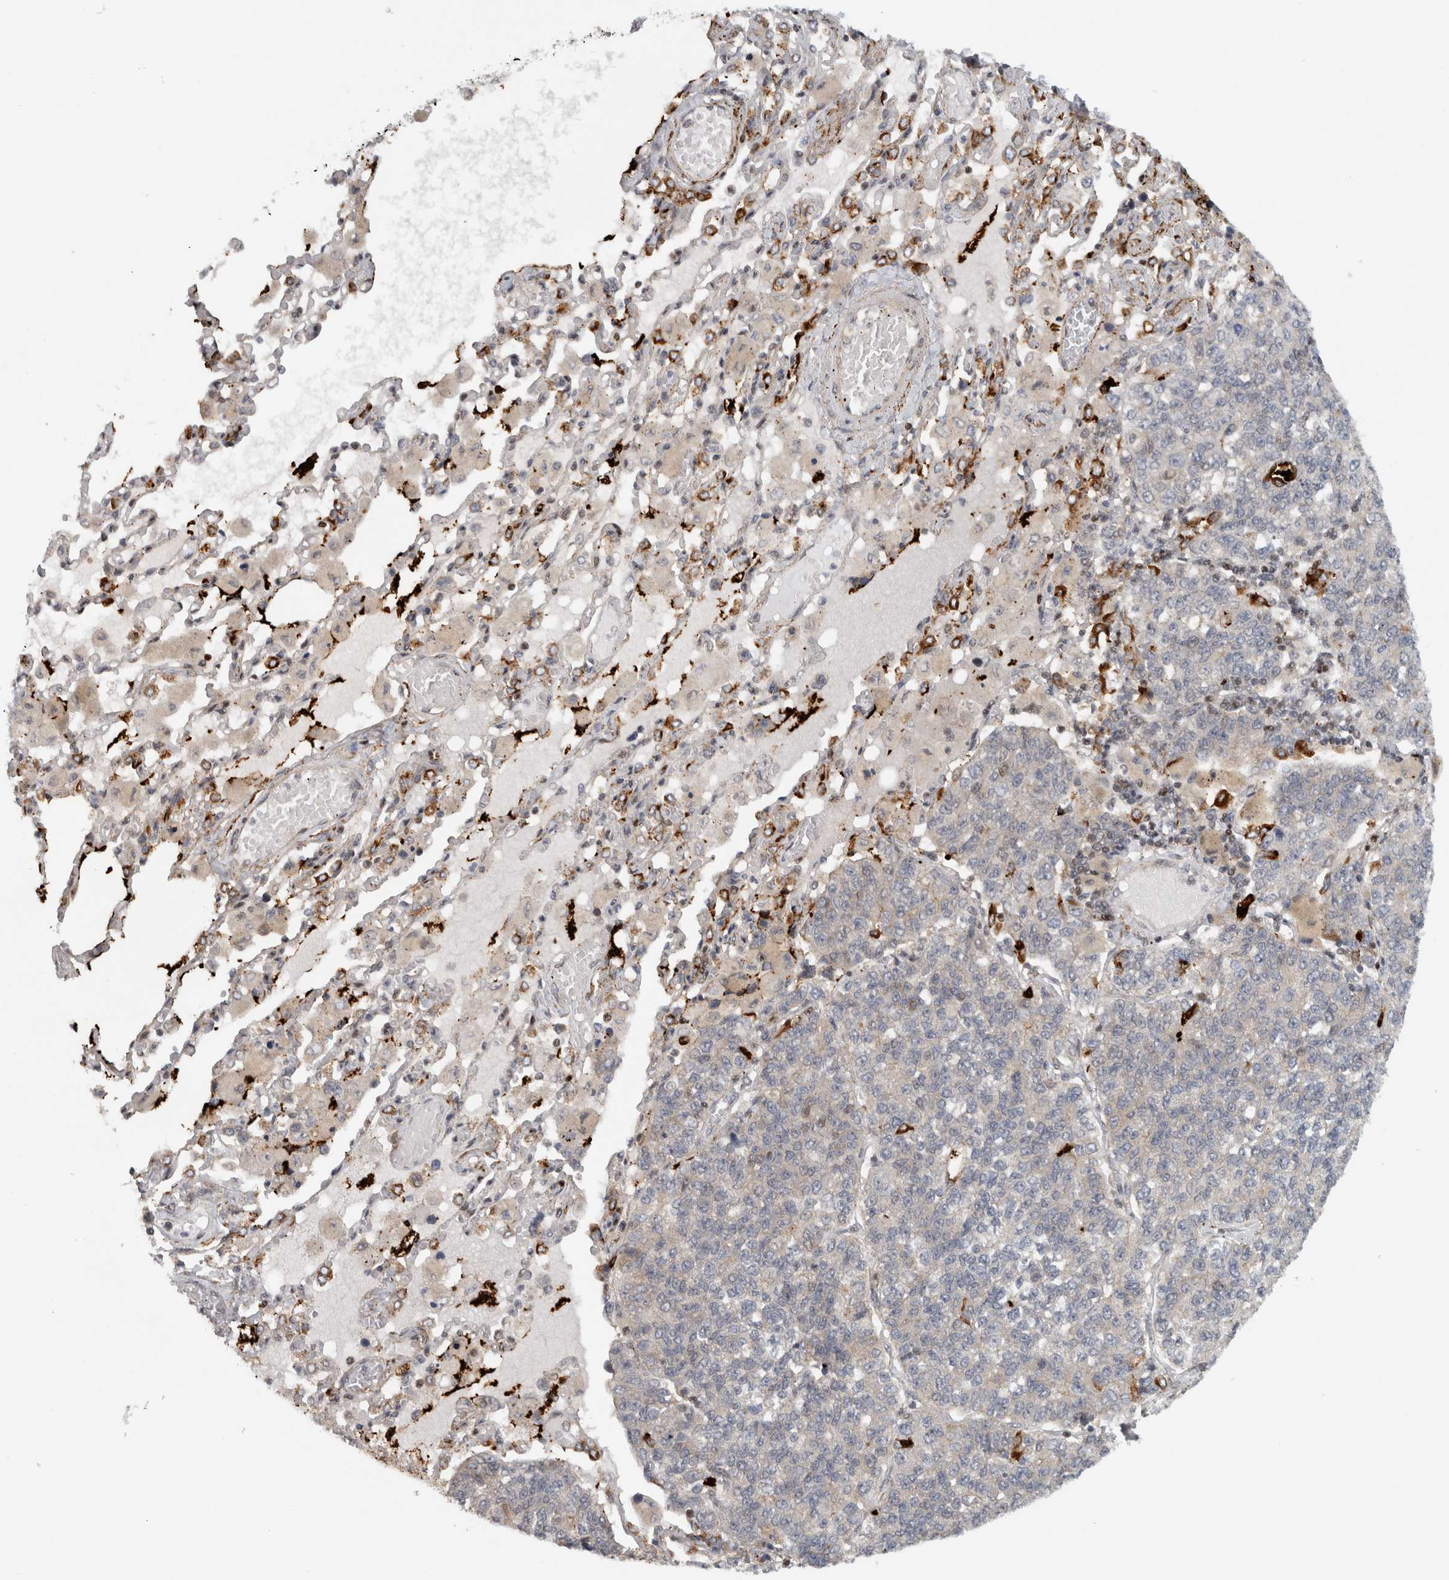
{"staining": {"intensity": "negative", "quantity": "none", "location": "none"}, "tissue": "lung cancer", "cell_type": "Tumor cells", "image_type": "cancer", "snomed": [{"axis": "morphology", "description": "Adenocarcinoma, NOS"}, {"axis": "topography", "description": "Lung"}], "caption": "IHC image of neoplastic tissue: human lung cancer (adenocarcinoma) stained with DAB reveals no significant protein staining in tumor cells.", "gene": "KDM8", "patient": {"sex": "male", "age": 49}}